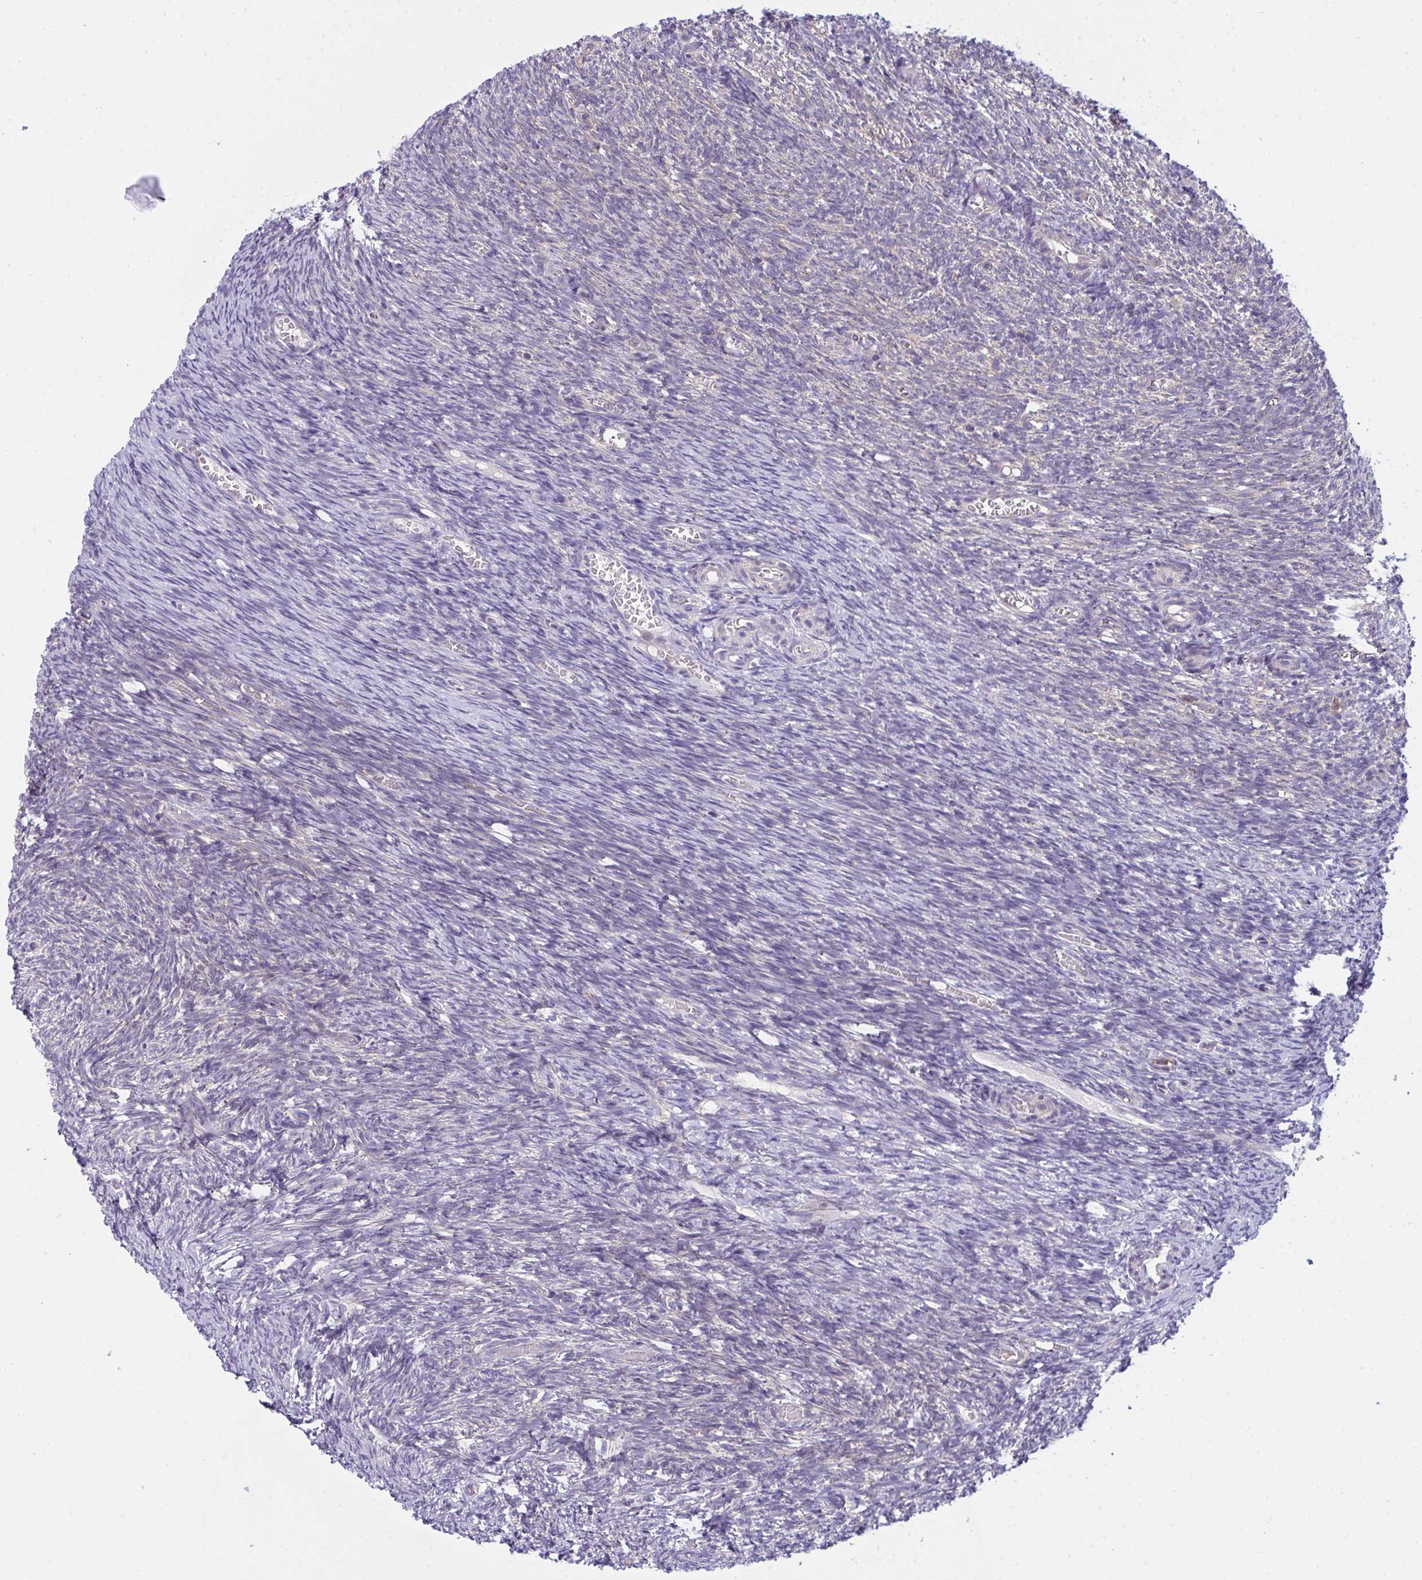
{"staining": {"intensity": "negative", "quantity": "none", "location": "none"}, "tissue": "ovary", "cell_type": "Follicle cells", "image_type": "normal", "snomed": [{"axis": "morphology", "description": "Normal tissue, NOS"}, {"axis": "topography", "description": "Ovary"}], "caption": "Micrograph shows no significant protein staining in follicle cells of benign ovary.", "gene": "SLC30A6", "patient": {"sex": "female", "age": 39}}